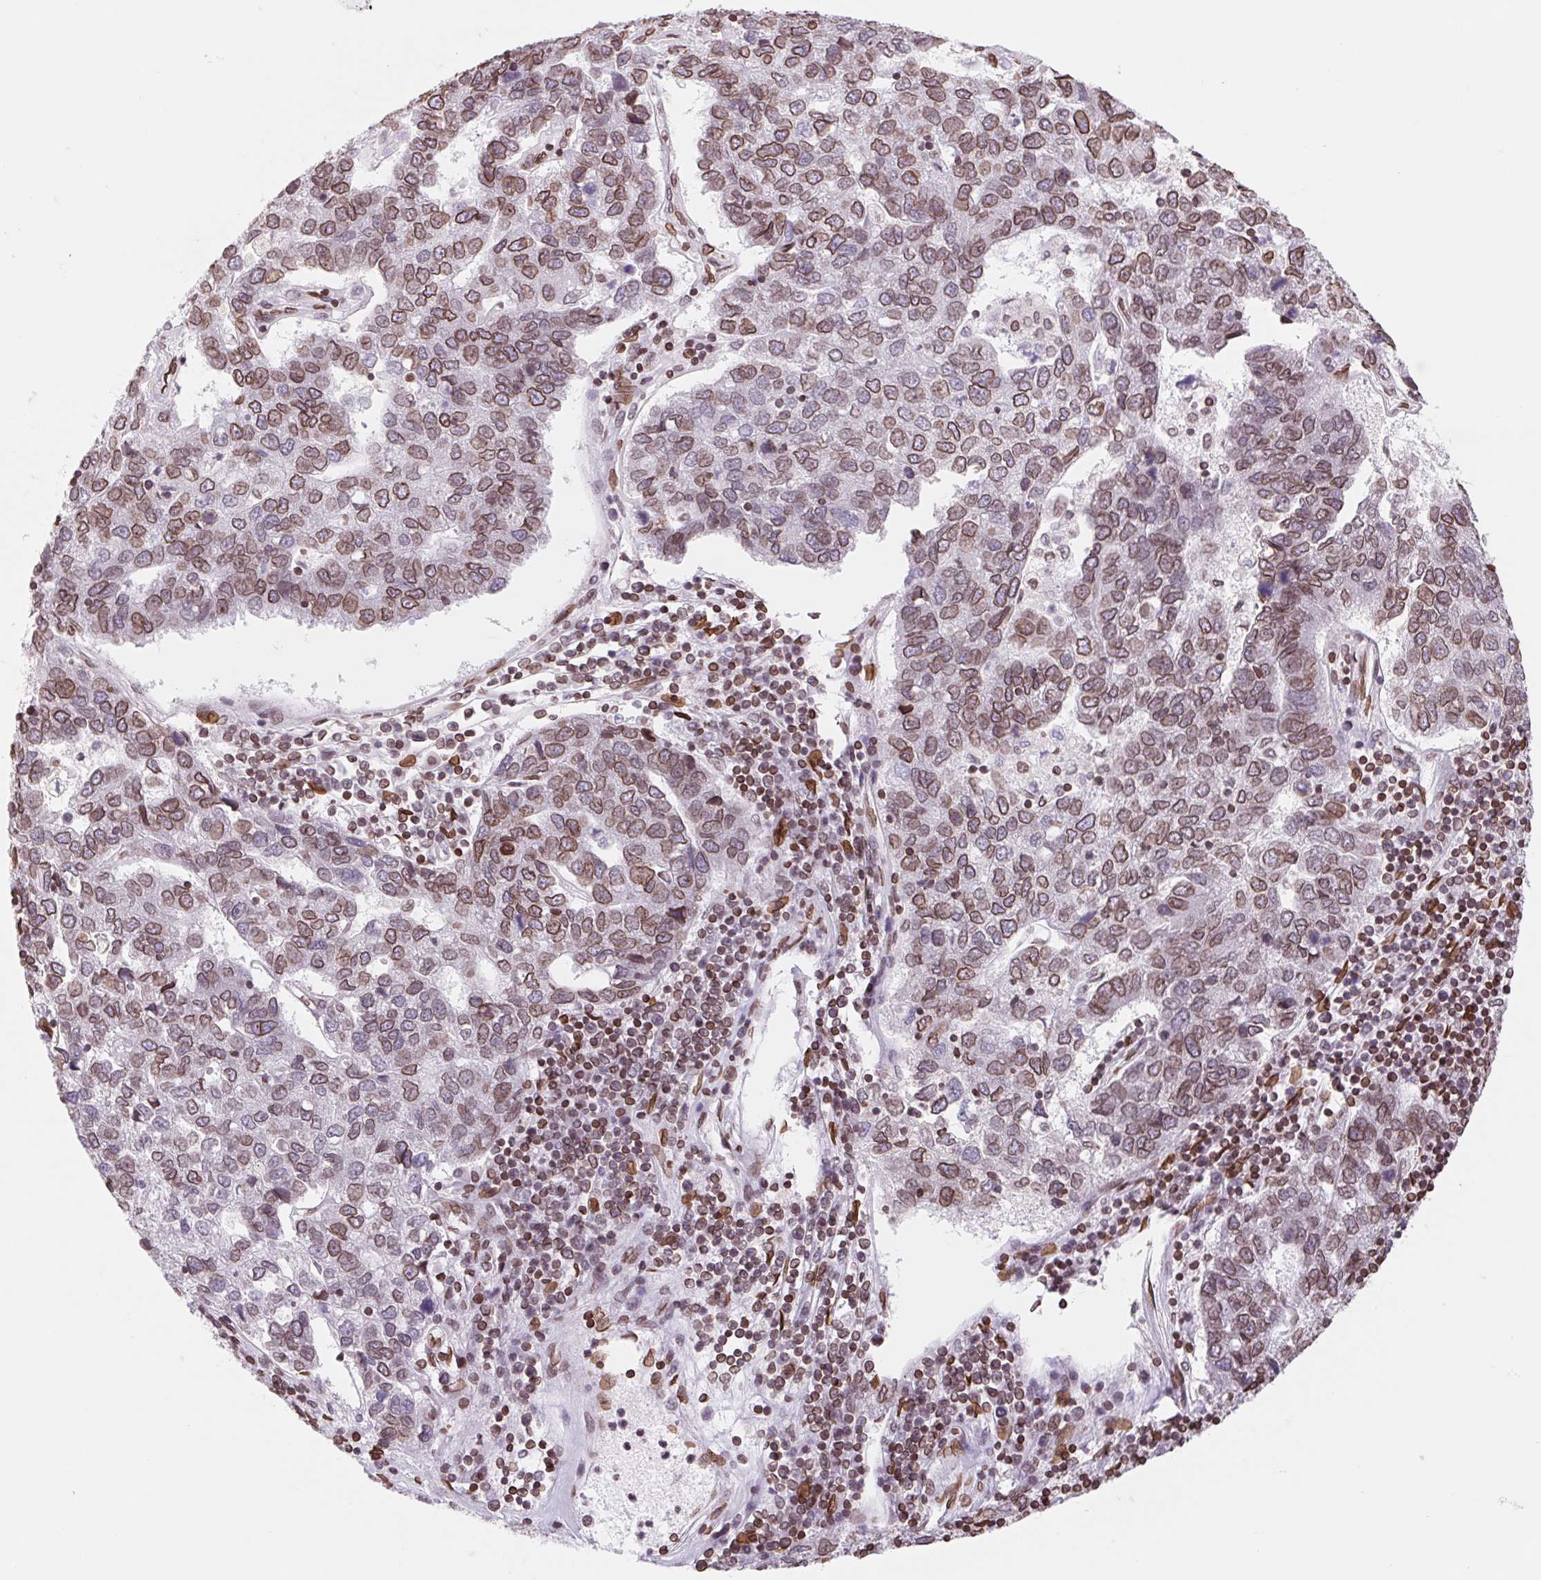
{"staining": {"intensity": "moderate", "quantity": ">75%", "location": "cytoplasmic/membranous,nuclear"}, "tissue": "pancreatic cancer", "cell_type": "Tumor cells", "image_type": "cancer", "snomed": [{"axis": "morphology", "description": "Adenocarcinoma, NOS"}, {"axis": "topography", "description": "Pancreas"}], "caption": "Tumor cells show medium levels of moderate cytoplasmic/membranous and nuclear positivity in about >75% of cells in human pancreatic adenocarcinoma. The staining is performed using DAB (3,3'-diaminobenzidine) brown chromogen to label protein expression. The nuclei are counter-stained blue using hematoxylin.", "gene": "LMNB2", "patient": {"sex": "female", "age": 61}}